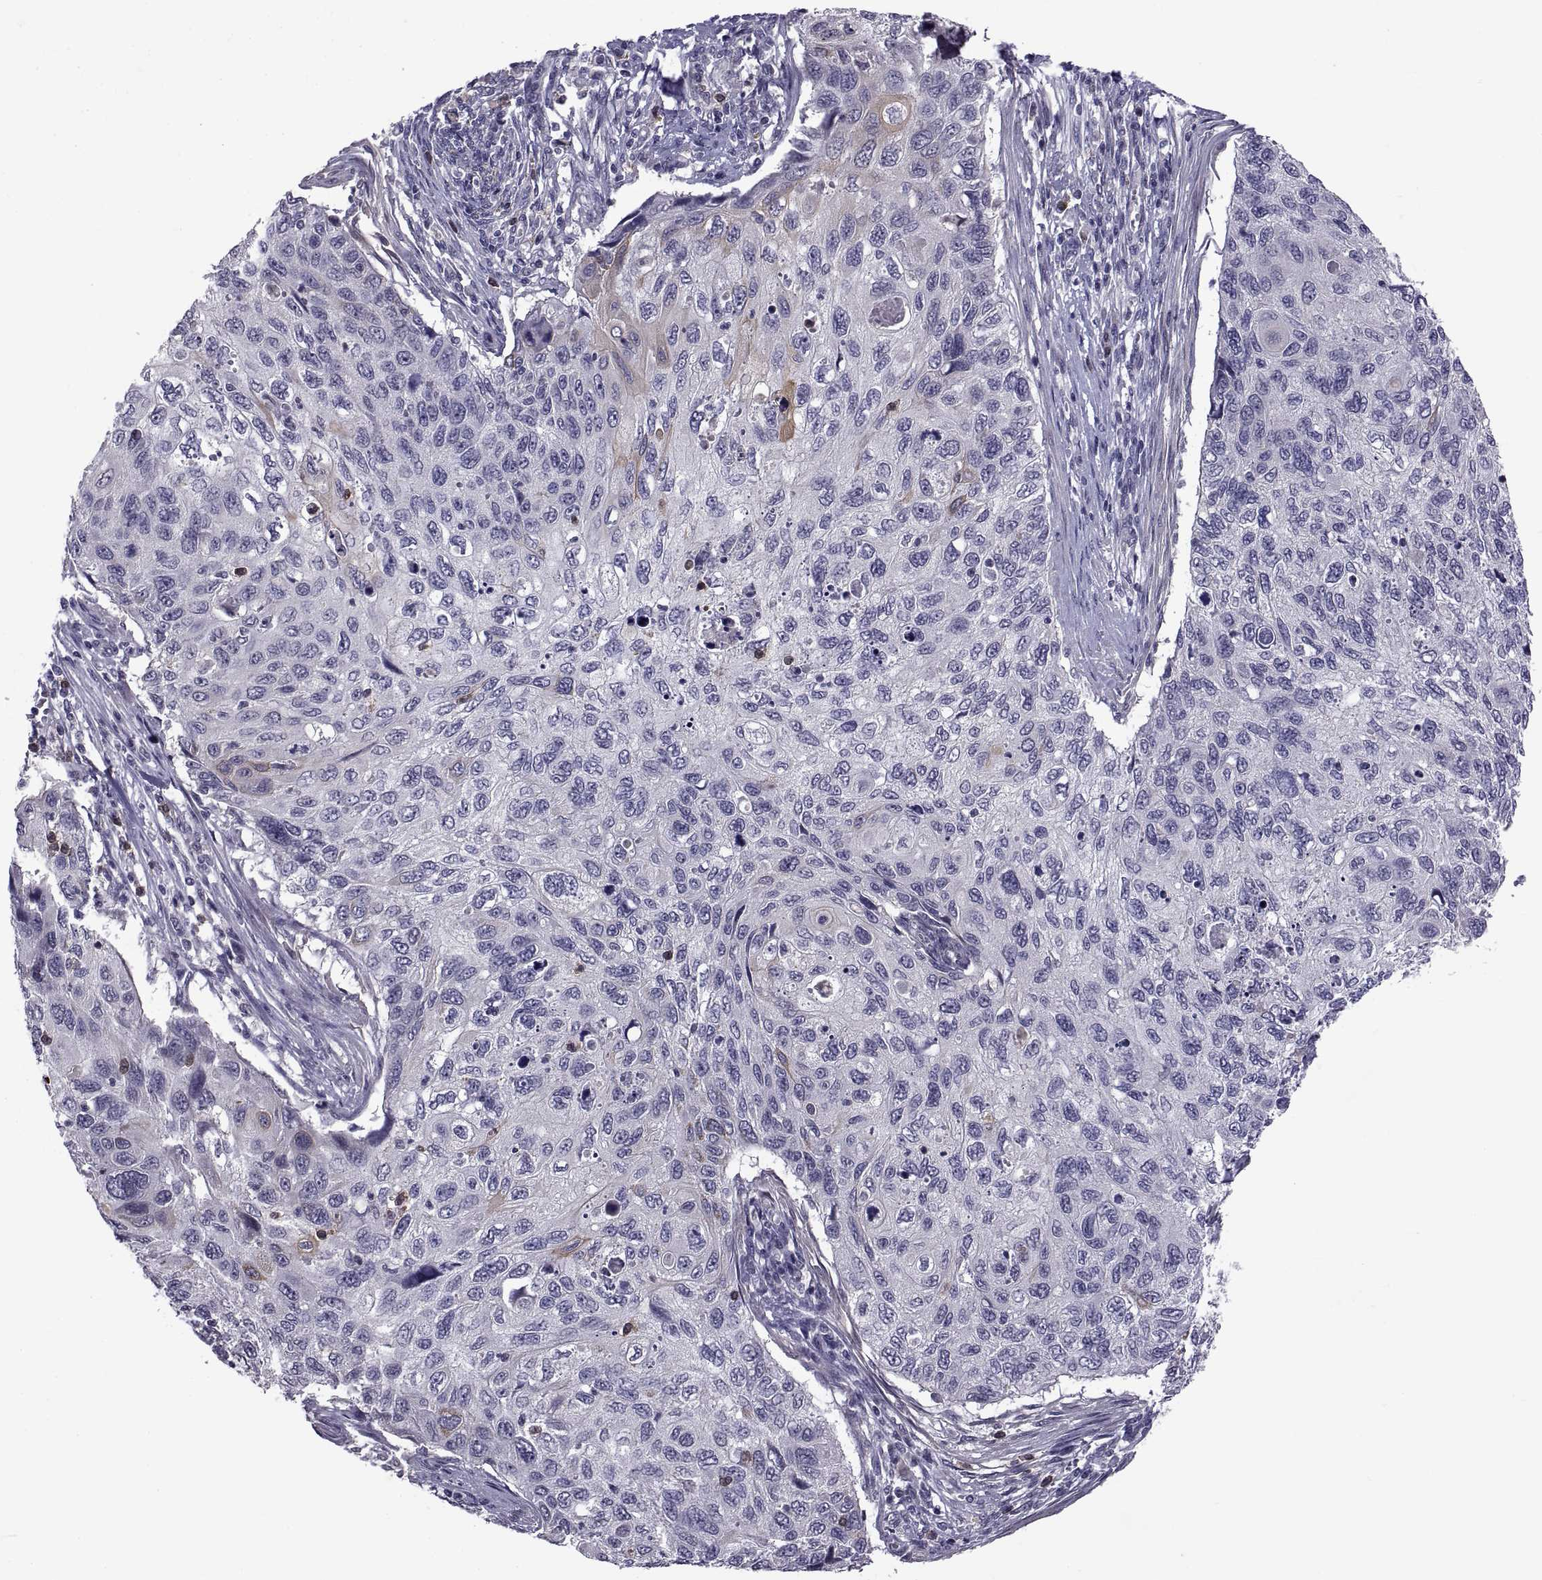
{"staining": {"intensity": "moderate", "quantity": "<25%", "location": "cytoplasmic/membranous"}, "tissue": "cervical cancer", "cell_type": "Tumor cells", "image_type": "cancer", "snomed": [{"axis": "morphology", "description": "Squamous cell carcinoma, NOS"}, {"axis": "topography", "description": "Cervix"}], "caption": "This is an image of immunohistochemistry staining of cervical squamous cell carcinoma, which shows moderate expression in the cytoplasmic/membranous of tumor cells.", "gene": "NPTX2", "patient": {"sex": "female", "age": 70}}